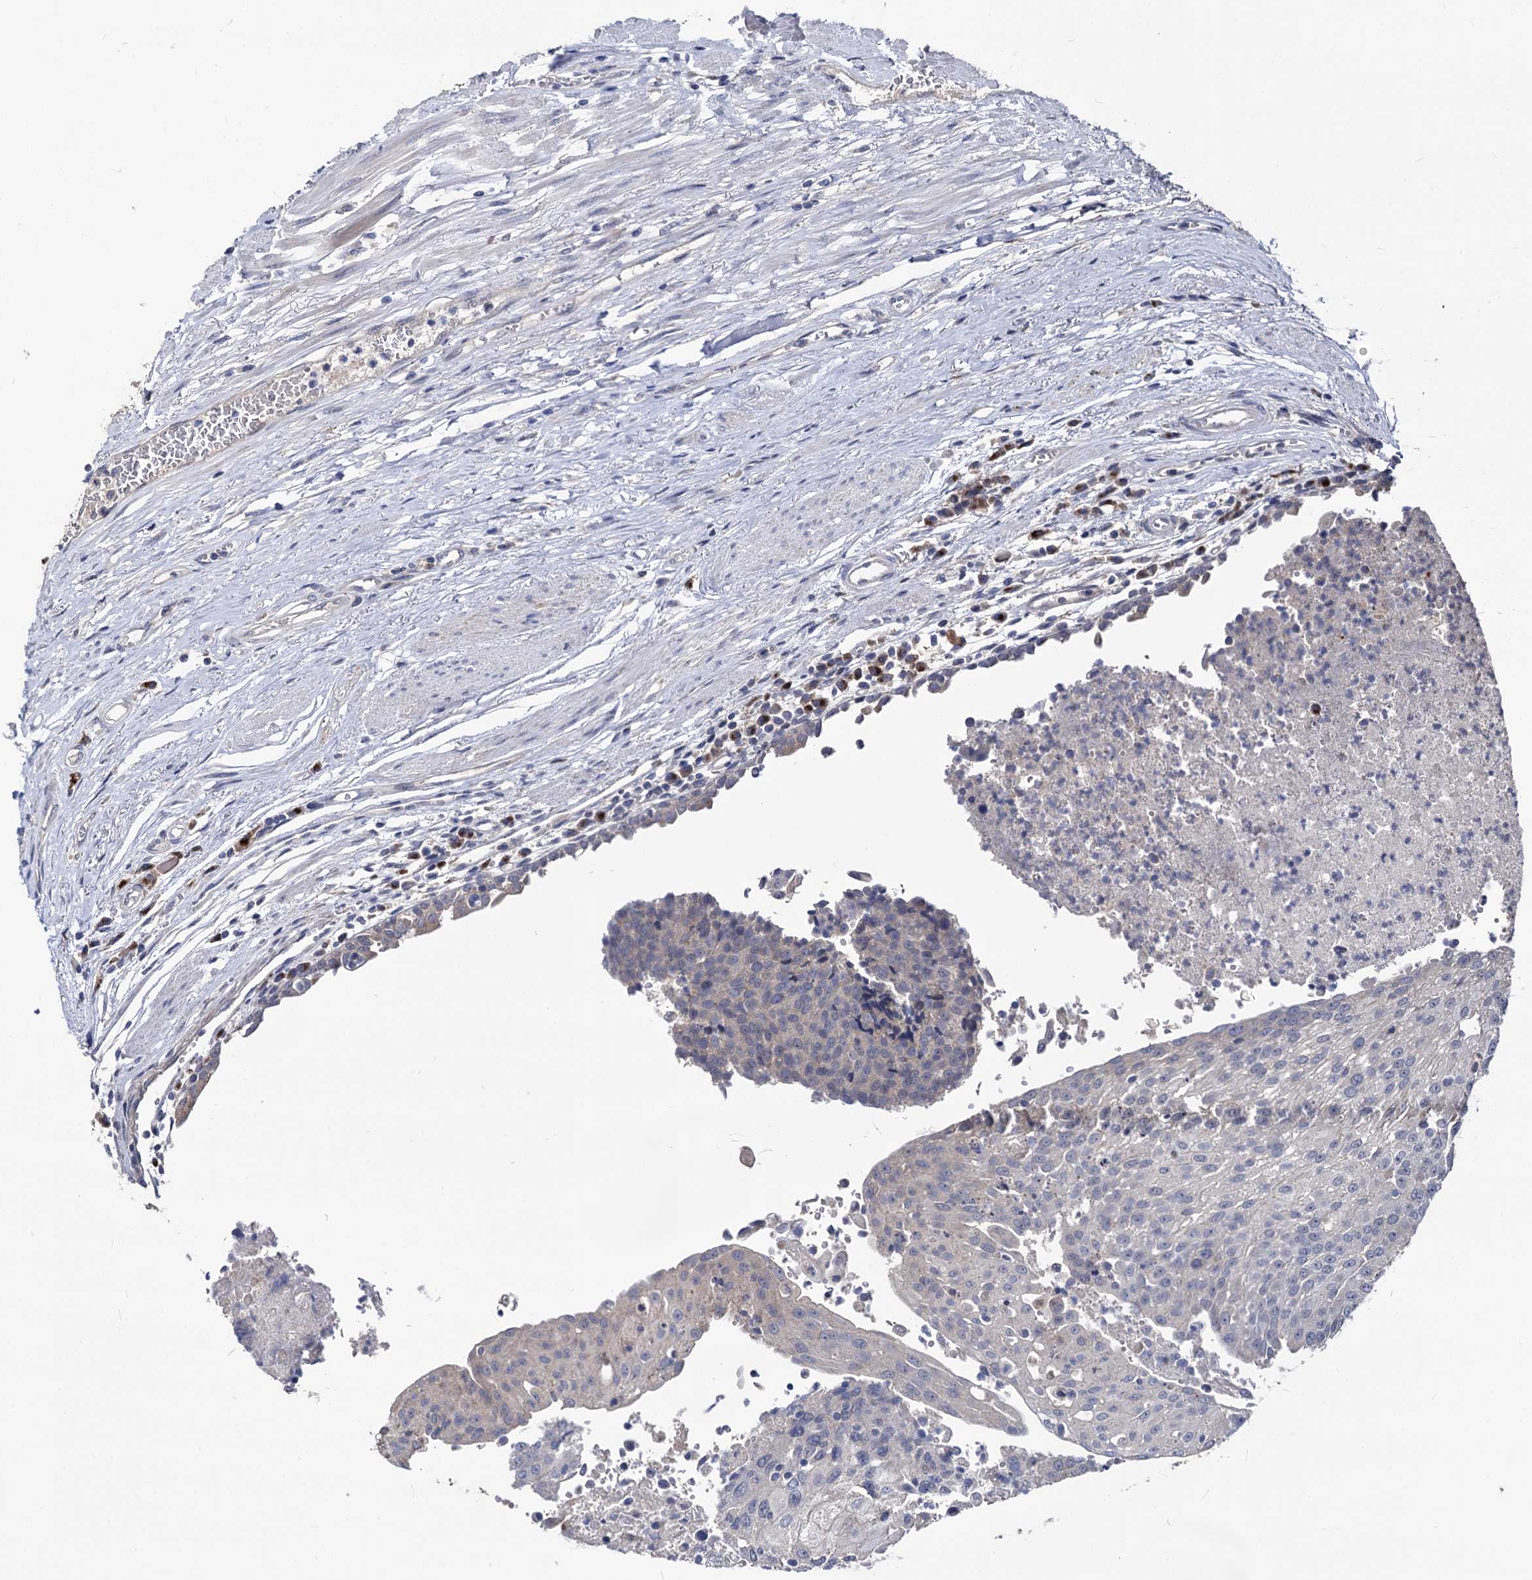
{"staining": {"intensity": "negative", "quantity": "none", "location": "none"}, "tissue": "urothelial cancer", "cell_type": "Tumor cells", "image_type": "cancer", "snomed": [{"axis": "morphology", "description": "Urothelial carcinoma, High grade"}, {"axis": "topography", "description": "Urinary bladder"}], "caption": "This is a histopathology image of immunohistochemistry staining of urothelial carcinoma (high-grade), which shows no expression in tumor cells. (Stains: DAB IHC with hematoxylin counter stain, Microscopy: brightfield microscopy at high magnification).", "gene": "SMAGP", "patient": {"sex": "female", "age": 85}}